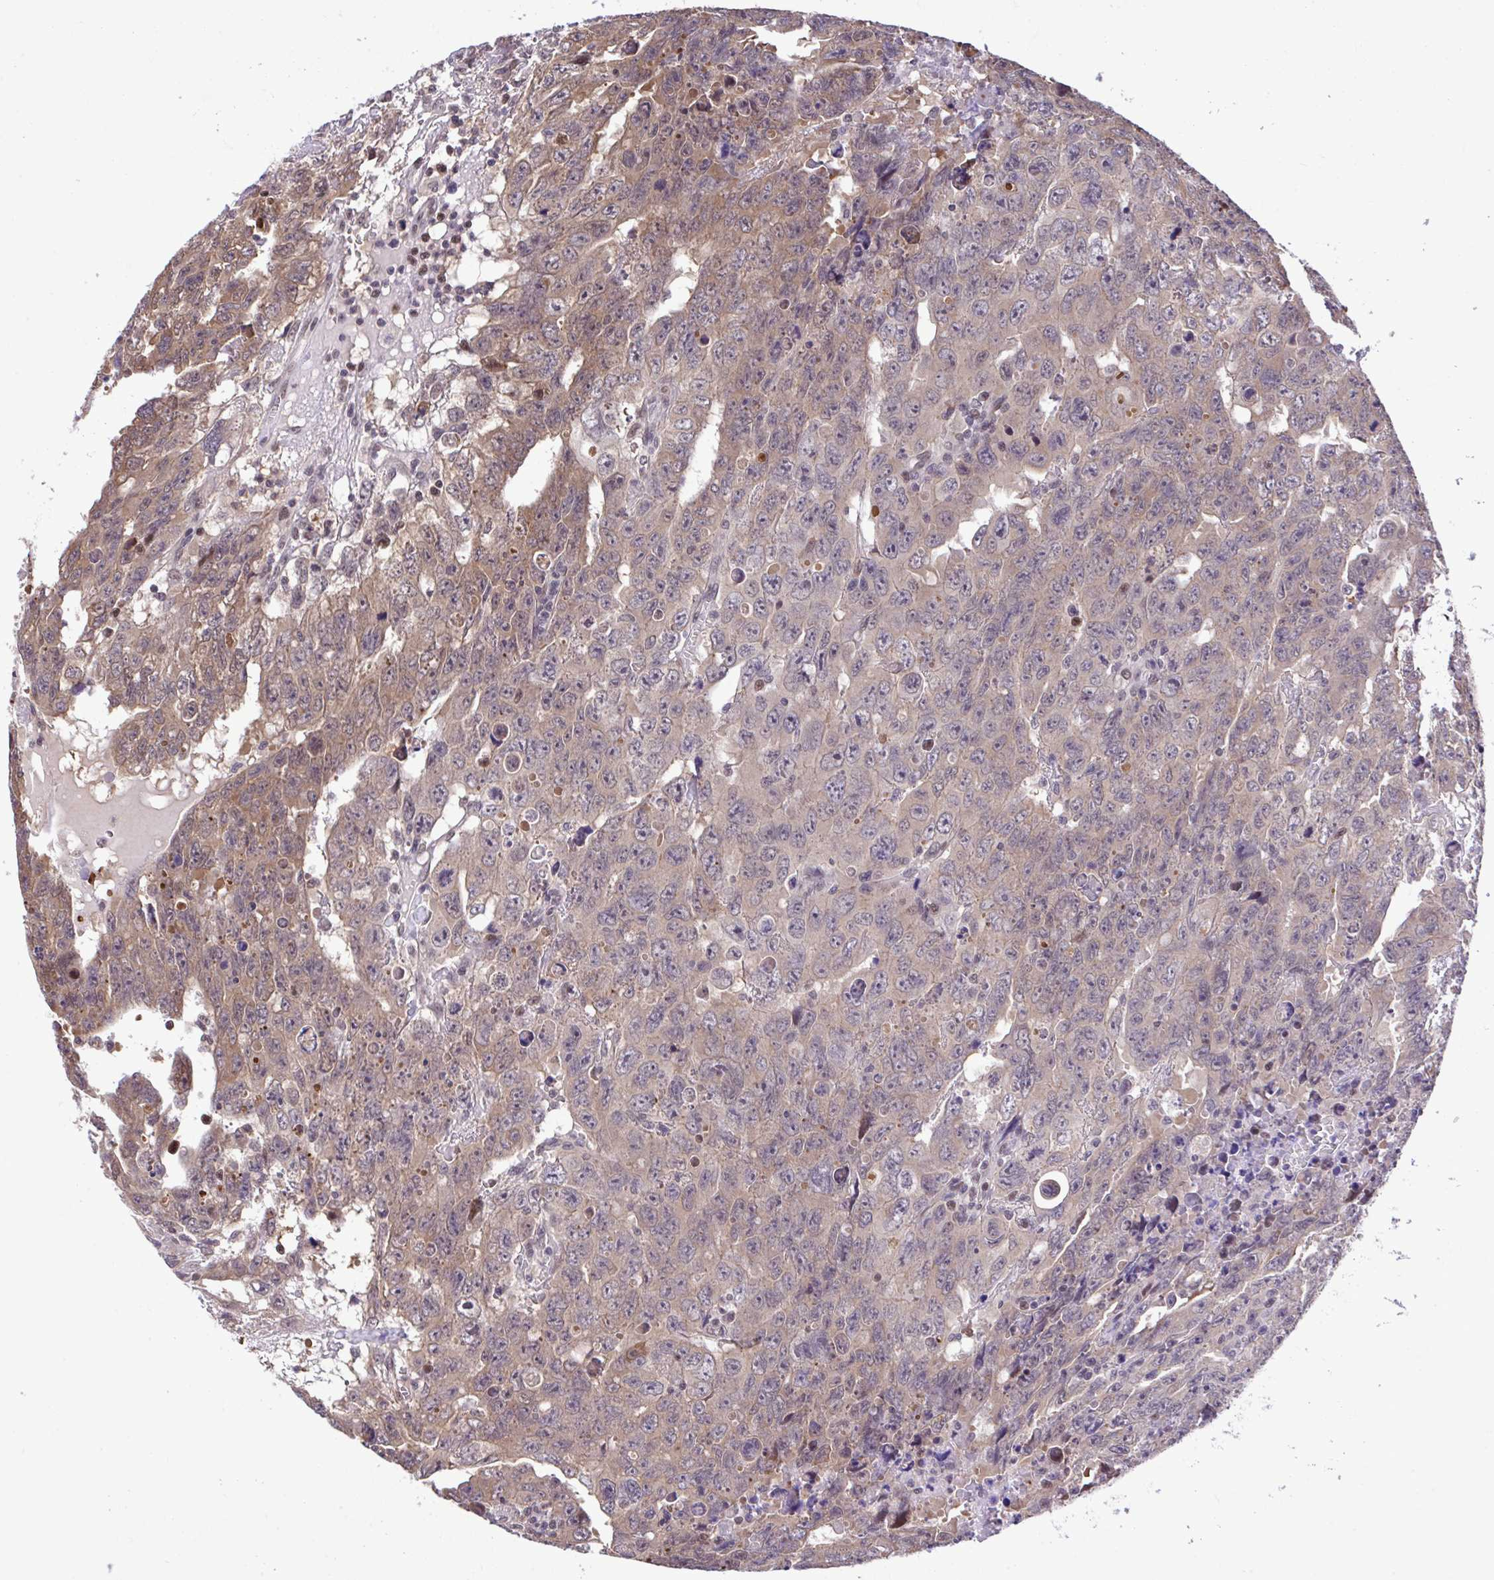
{"staining": {"intensity": "moderate", "quantity": "25%-75%", "location": "cytoplasmic/membranous,nuclear"}, "tissue": "testis cancer", "cell_type": "Tumor cells", "image_type": "cancer", "snomed": [{"axis": "morphology", "description": "Carcinoma, Embryonal, NOS"}, {"axis": "topography", "description": "Testis"}], "caption": "A brown stain shows moderate cytoplasmic/membranous and nuclear expression of a protein in human testis cancer tumor cells.", "gene": "GLIS3", "patient": {"sex": "male", "age": 24}}